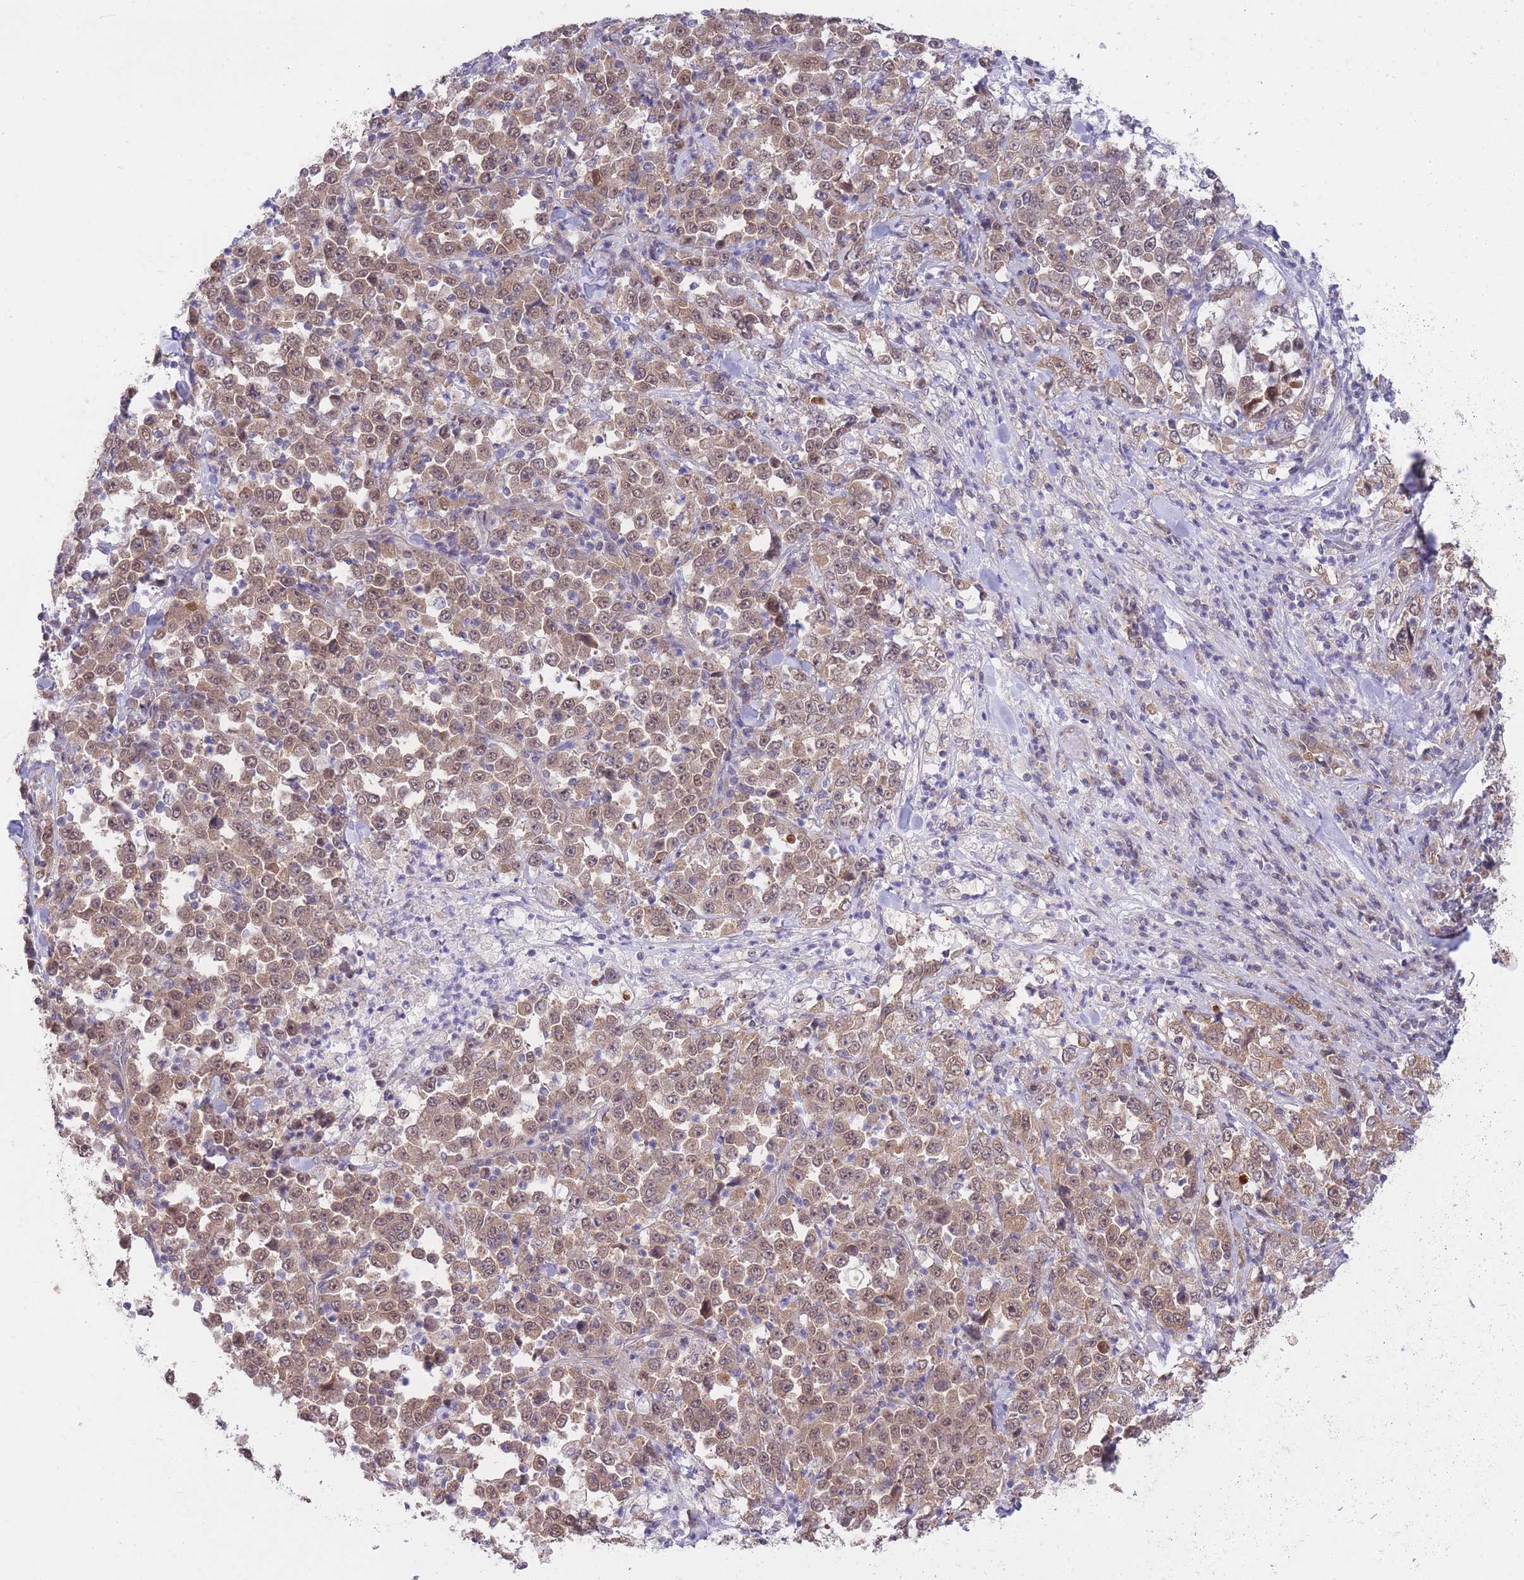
{"staining": {"intensity": "weak", "quantity": ">75%", "location": "cytoplasmic/membranous,nuclear"}, "tissue": "stomach cancer", "cell_type": "Tumor cells", "image_type": "cancer", "snomed": [{"axis": "morphology", "description": "Normal tissue, NOS"}, {"axis": "morphology", "description": "Adenocarcinoma, NOS"}, {"axis": "topography", "description": "Stomach, upper"}, {"axis": "topography", "description": "Stomach"}], "caption": "A micrograph of human stomach cancer (adenocarcinoma) stained for a protein shows weak cytoplasmic/membranous and nuclear brown staining in tumor cells.", "gene": "EXOSC8", "patient": {"sex": "male", "age": 59}}